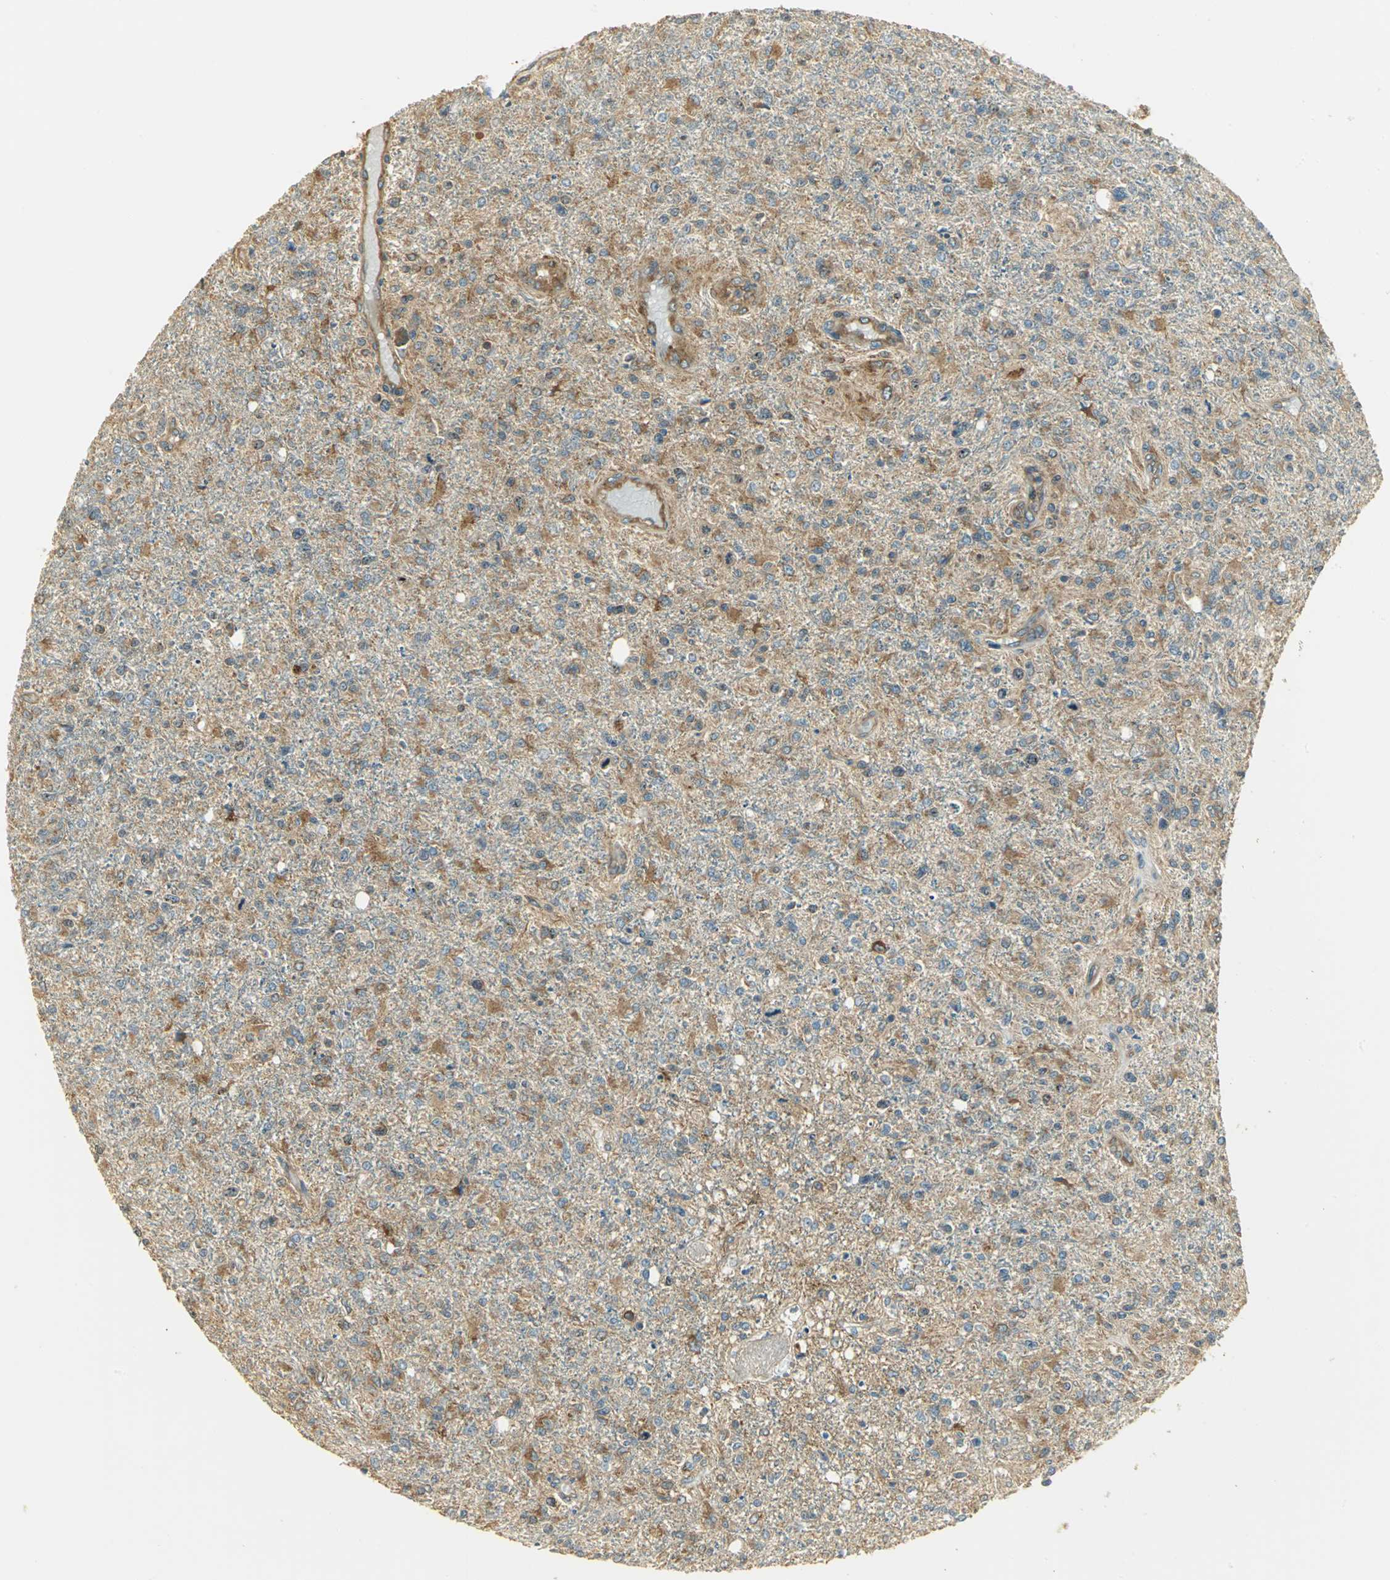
{"staining": {"intensity": "moderate", "quantity": ">75%", "location": "cytoplasmic/membranous"}, "tissue": "glioma", "cell_type": "Tumor cells", "image_type": "cancer", "snomed": [{"axis": "morphology", "description": "Glioma, malignant, High grade"}, {"axis": "topography", "description": "Cerebral cortex"}], "caption": "The histopathology image shows staining of malignant glioma (high-grade), revealing moderate cytoplasmic/membranous protein positivity (brown color) within tumor cells.", "gene": "RARS1", "patient": {"sex": "male", "age": 76}}